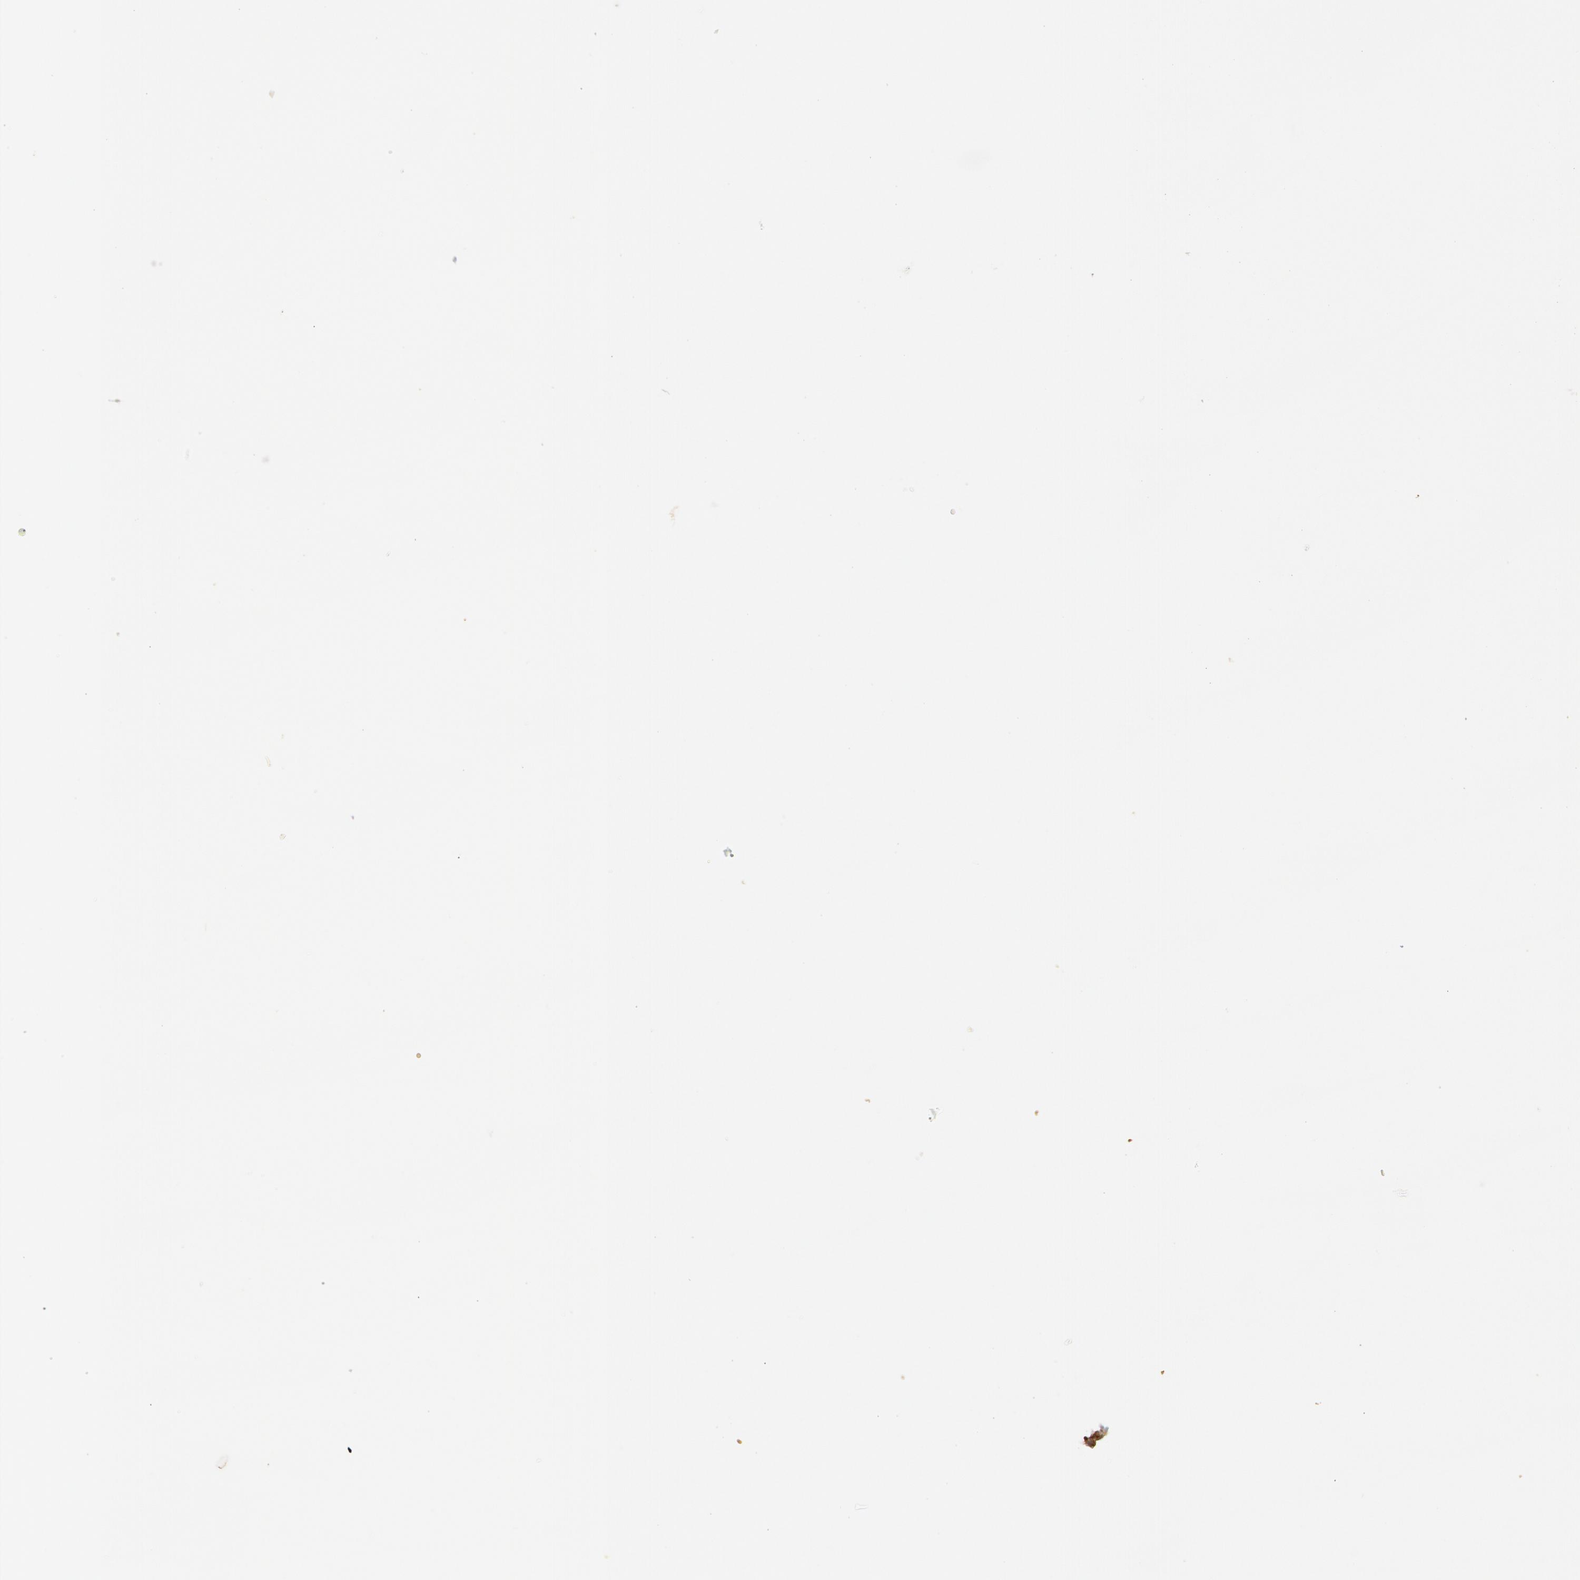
{"staining": {"intensity": "moderate", "quantity": "<25%", "location": "cytoplasmic/membranous"}, "tissue": "lymph node", "cell_type": "Non-germinal center cells", "image_type": "normal", "snomed": [{"axis": "morphology", "description": "Normal tissue, NOS"}, {"axis": "topography", "description": "Lymph node"}], "caption": "Moderate cytoplasmic/membranous expression for a protein is present in approximately <25% of non-germinal center cells of unremarkable lymph node using immunohistochemistry (IHC).", "gene": "AHSA1", "patient": {"sex": "female", "age": 42}}